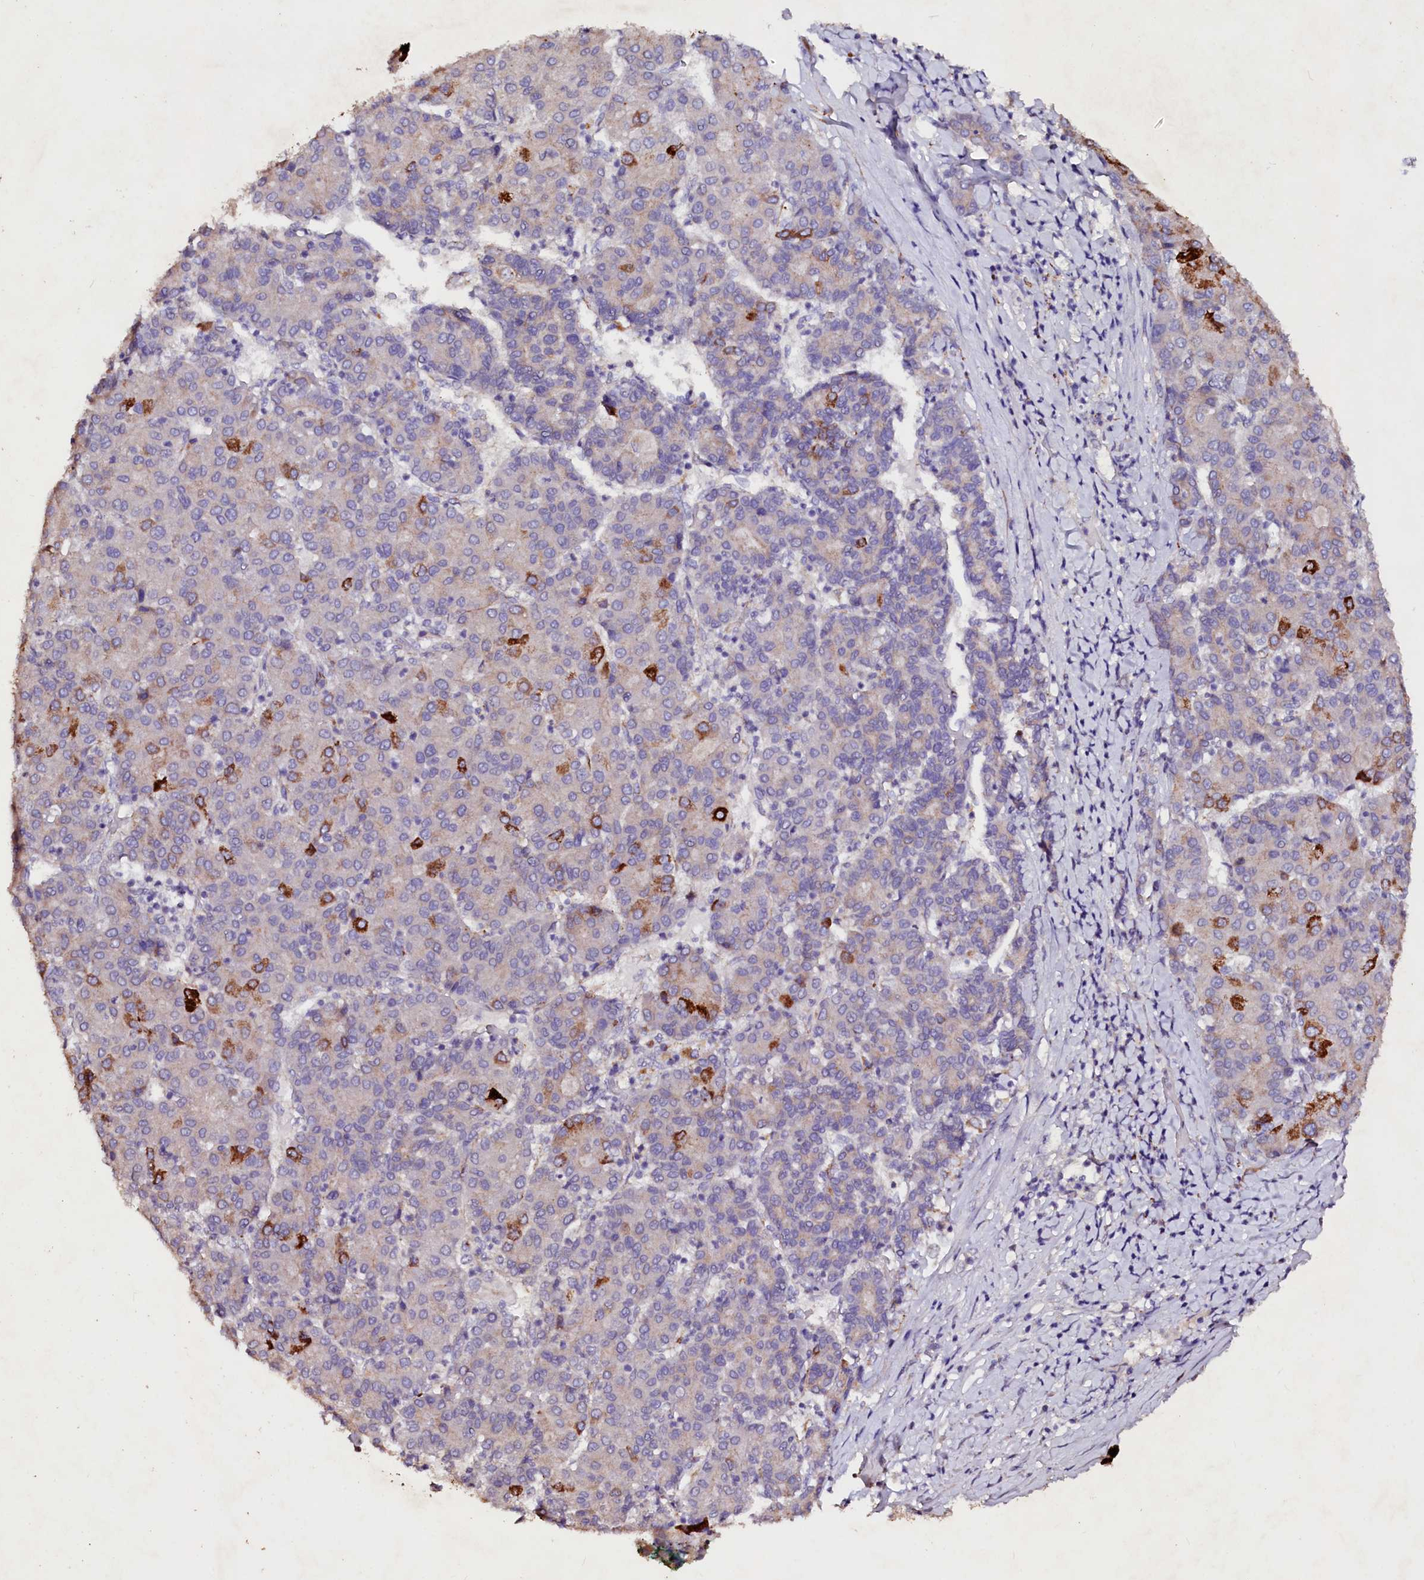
{"staining": {"intensity": "strong", "quantity": "<25%", "location": "cytoplasmic/membranous"}, "tissue": "liver cancer", "cell_type": "Tumor cells", "image_type": "cancer", "snomed": [{"axis": "morphology", "description": "Carcinoma, Hepatocellular, NOS"}, {"axis": "topography", "description": "Liver"}], "caption": "Immunohistochemical staining of liver cancer (hepatocellular carcinoma) demonstrates medium levels of strong cytoplasmic/membranous expression in approximately <25% of tumor cells.", "gene": "VPS36", "patient": {"sex": "male", "age": 65}}